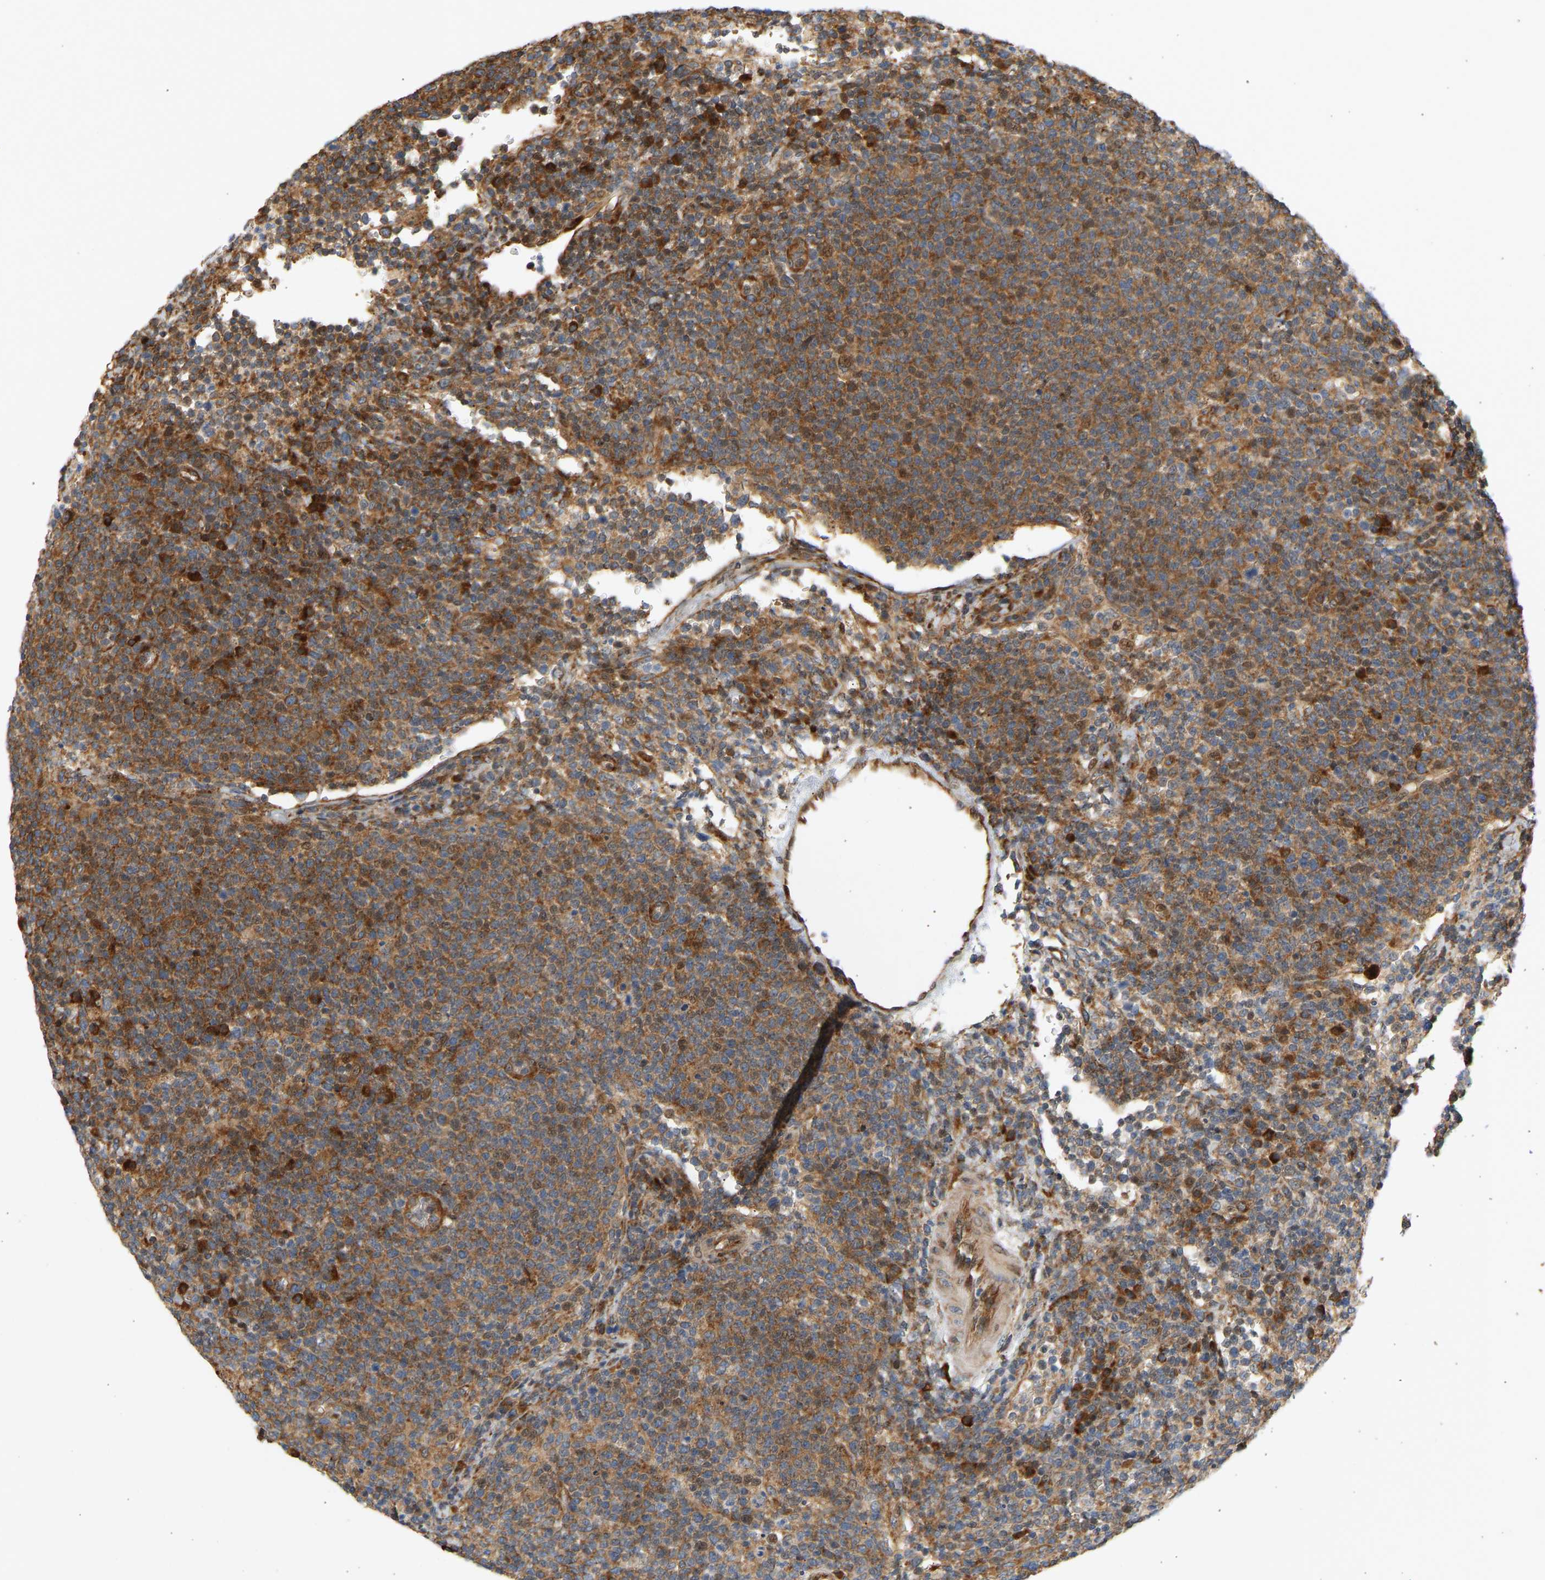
{"staining": {"intensity": "moderate", "quantity": ">75%", "location": "cytoplasmic/membranous"}, "tissue": "lymphoma", "cell_type": "Tumor cells", "image_type": "cancer", "snomed": [{"axis": "morphology", "description": "Malignant lymphoma, non-Hodgkin's type, High grade"}, {"axis": "topography", "description": "Lymph node"}], "caption": "Immunohistochemical staining of lymphoma reveals medium levels of moderate cytoplasmic/membranous protein positivity in approximately >75% of tumor cells. The staining was performed using DAB (3,3'-diaminobenzidine) to visualize the protein expression in brown, while the nuclei were stained in blue with hematoxylin (Magnification: 20x).", "gene": "RPS14", "patient": {"sex": "male", "age": 61}}